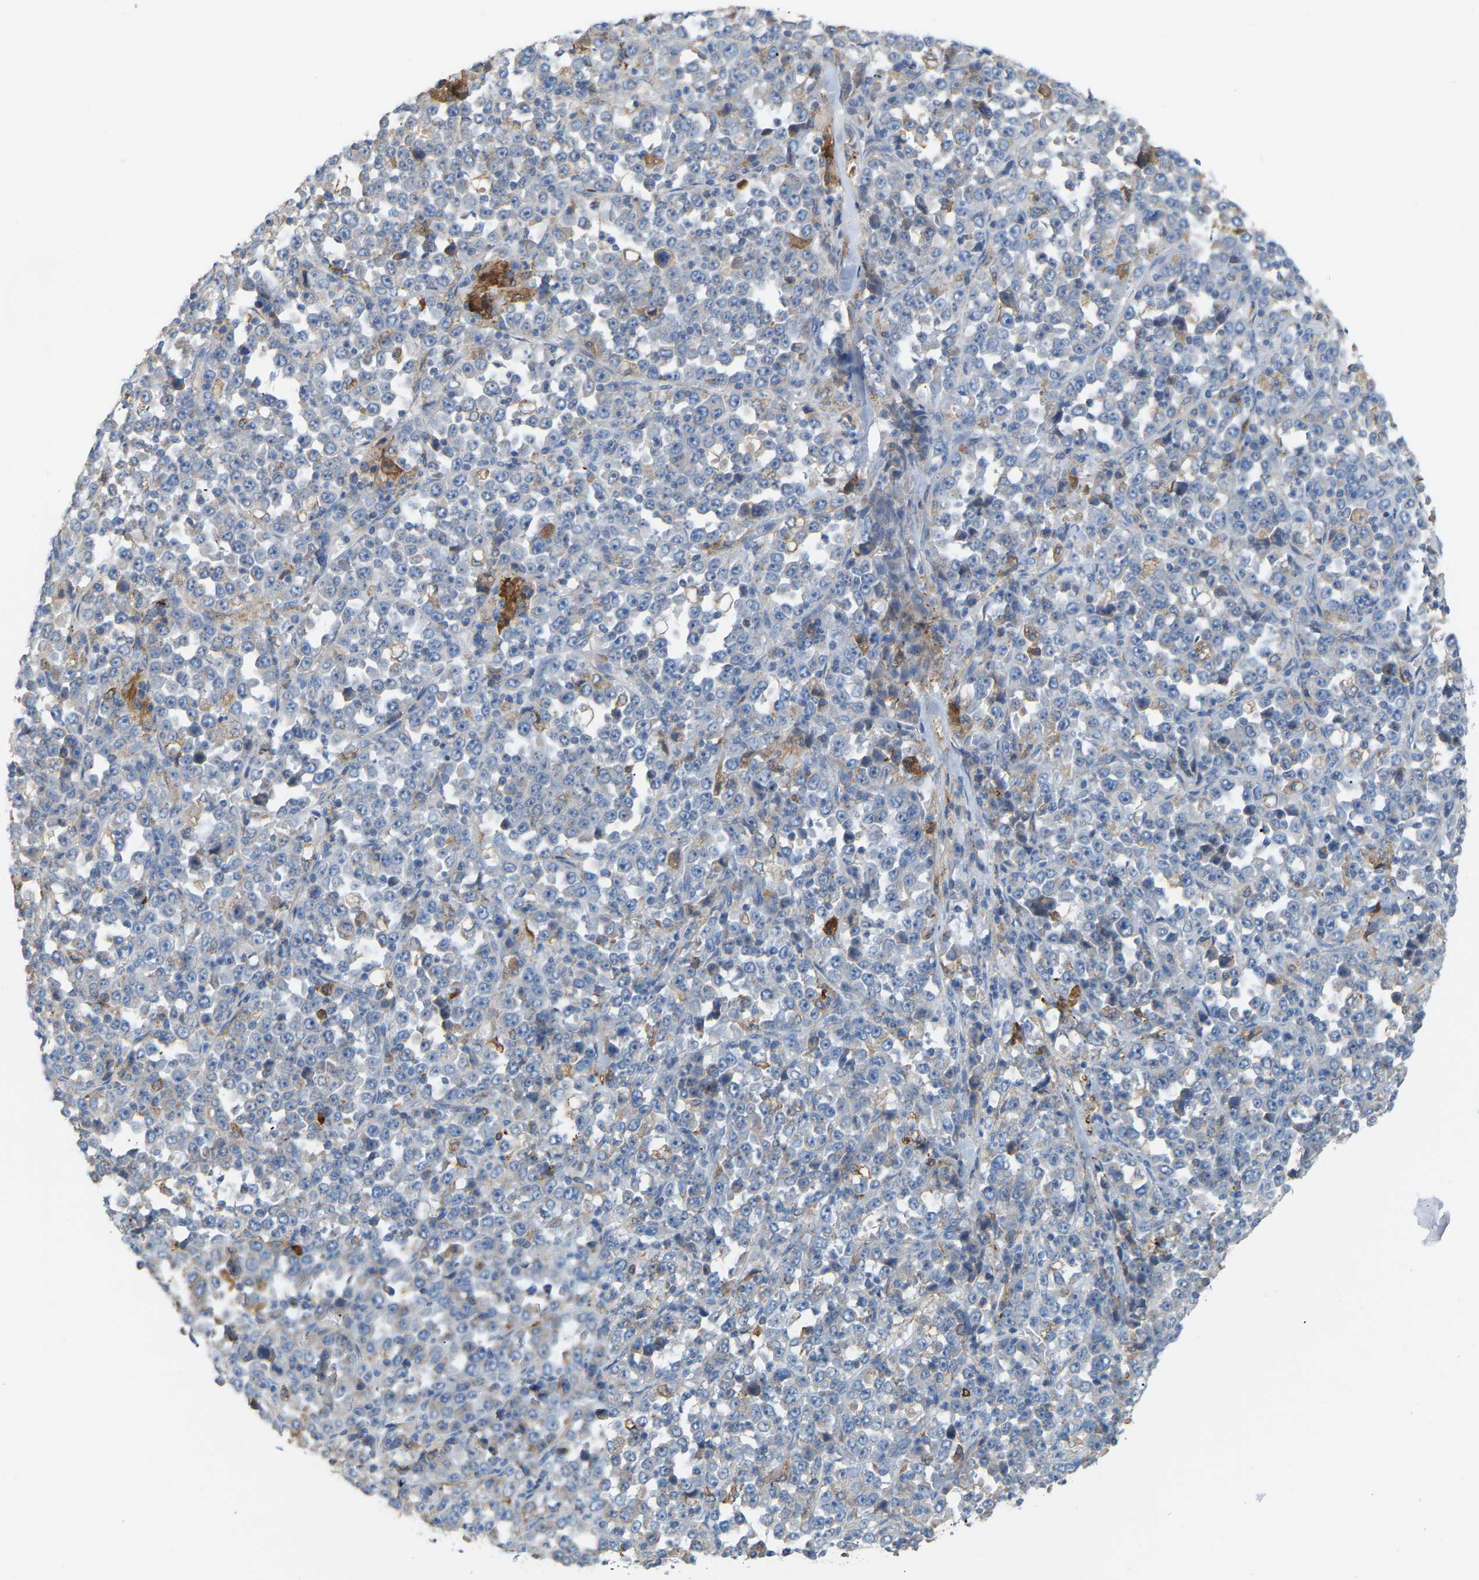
{"staining": {"intensity": "negative", "quantity": "none", "location": "none"}, "tissue": "stomach cancer", "cell_type": "Tumor cells", "image_type": "cancer", "snomed": [{"axis": "morphology", "description": "Normal tissue, NOS"}, {"axis": "morphology", "description": "Adenocarcinoma, NOS"}, {"axis": "topography", "description": "Stomach, upper"}, {"axis": "topography", "description": "Stomach"}], "caption": "The immunohistochemistry (IHC) histopathology image has no significant positivity in tumor cells of stomach cancer (adenocarcinoma) tissue.", "gene": "CROT", "patient": {"sex": "male", "age": 59}}